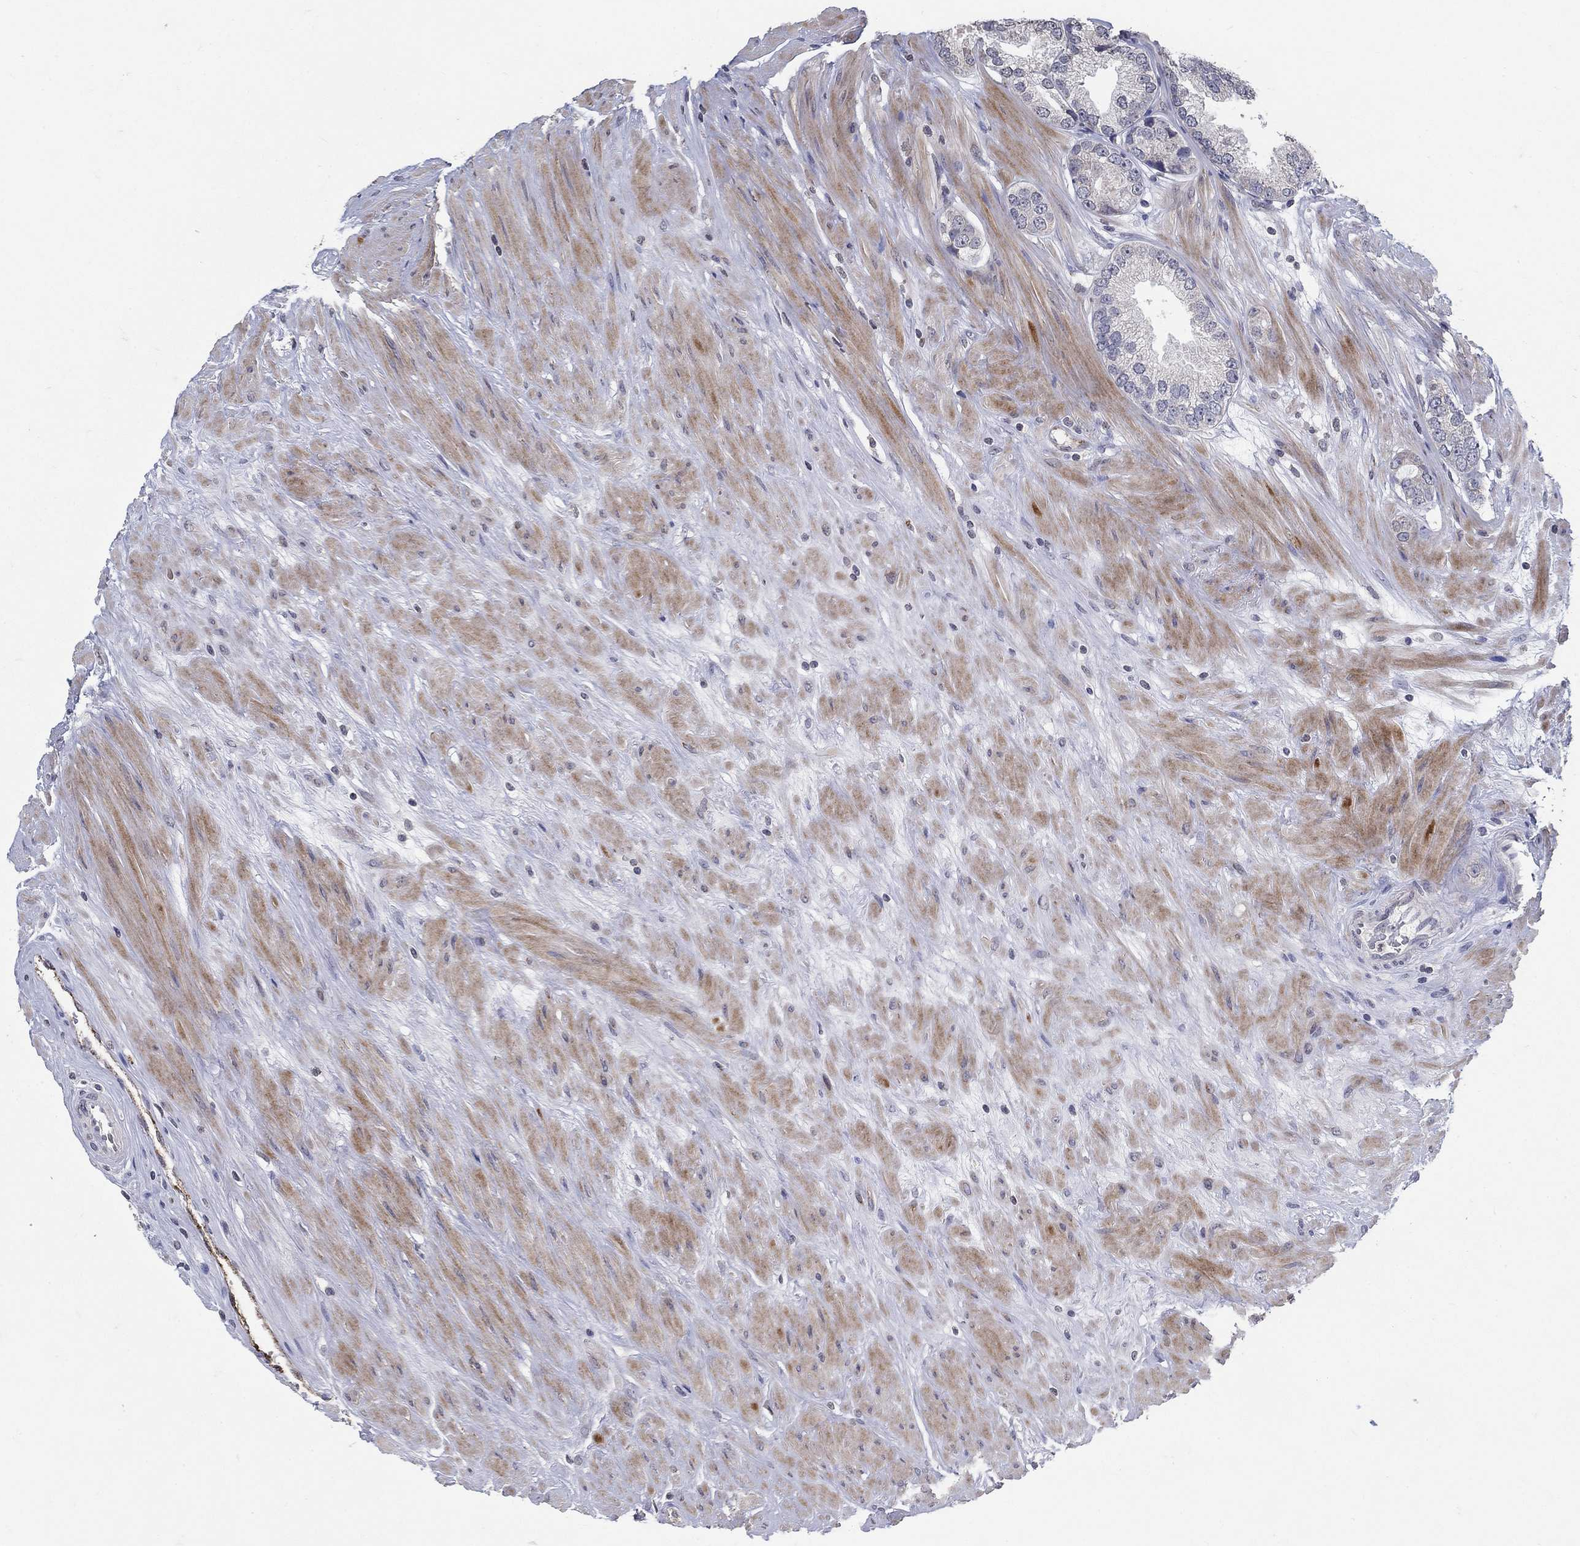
{"staining": {"intensity": "negative", "quantity": "none", "location": "none"}, "tissue": "prostate cancer", "cell_type": "Tumor cells", "image_type": "cancer", "snomed": [{"axis": "morphology", "description": "Adenocarcinoma, High grade"}, {"axis": "topography", "description": "Prostate and seminal vesicle, NOS"}], "caption": "This is an immunohistochemistry histopathology image of human prostate cancer. There is no staining in tumor cells.", "gene": "TINAG", "patient": {"sex": "male", "age": 62}}